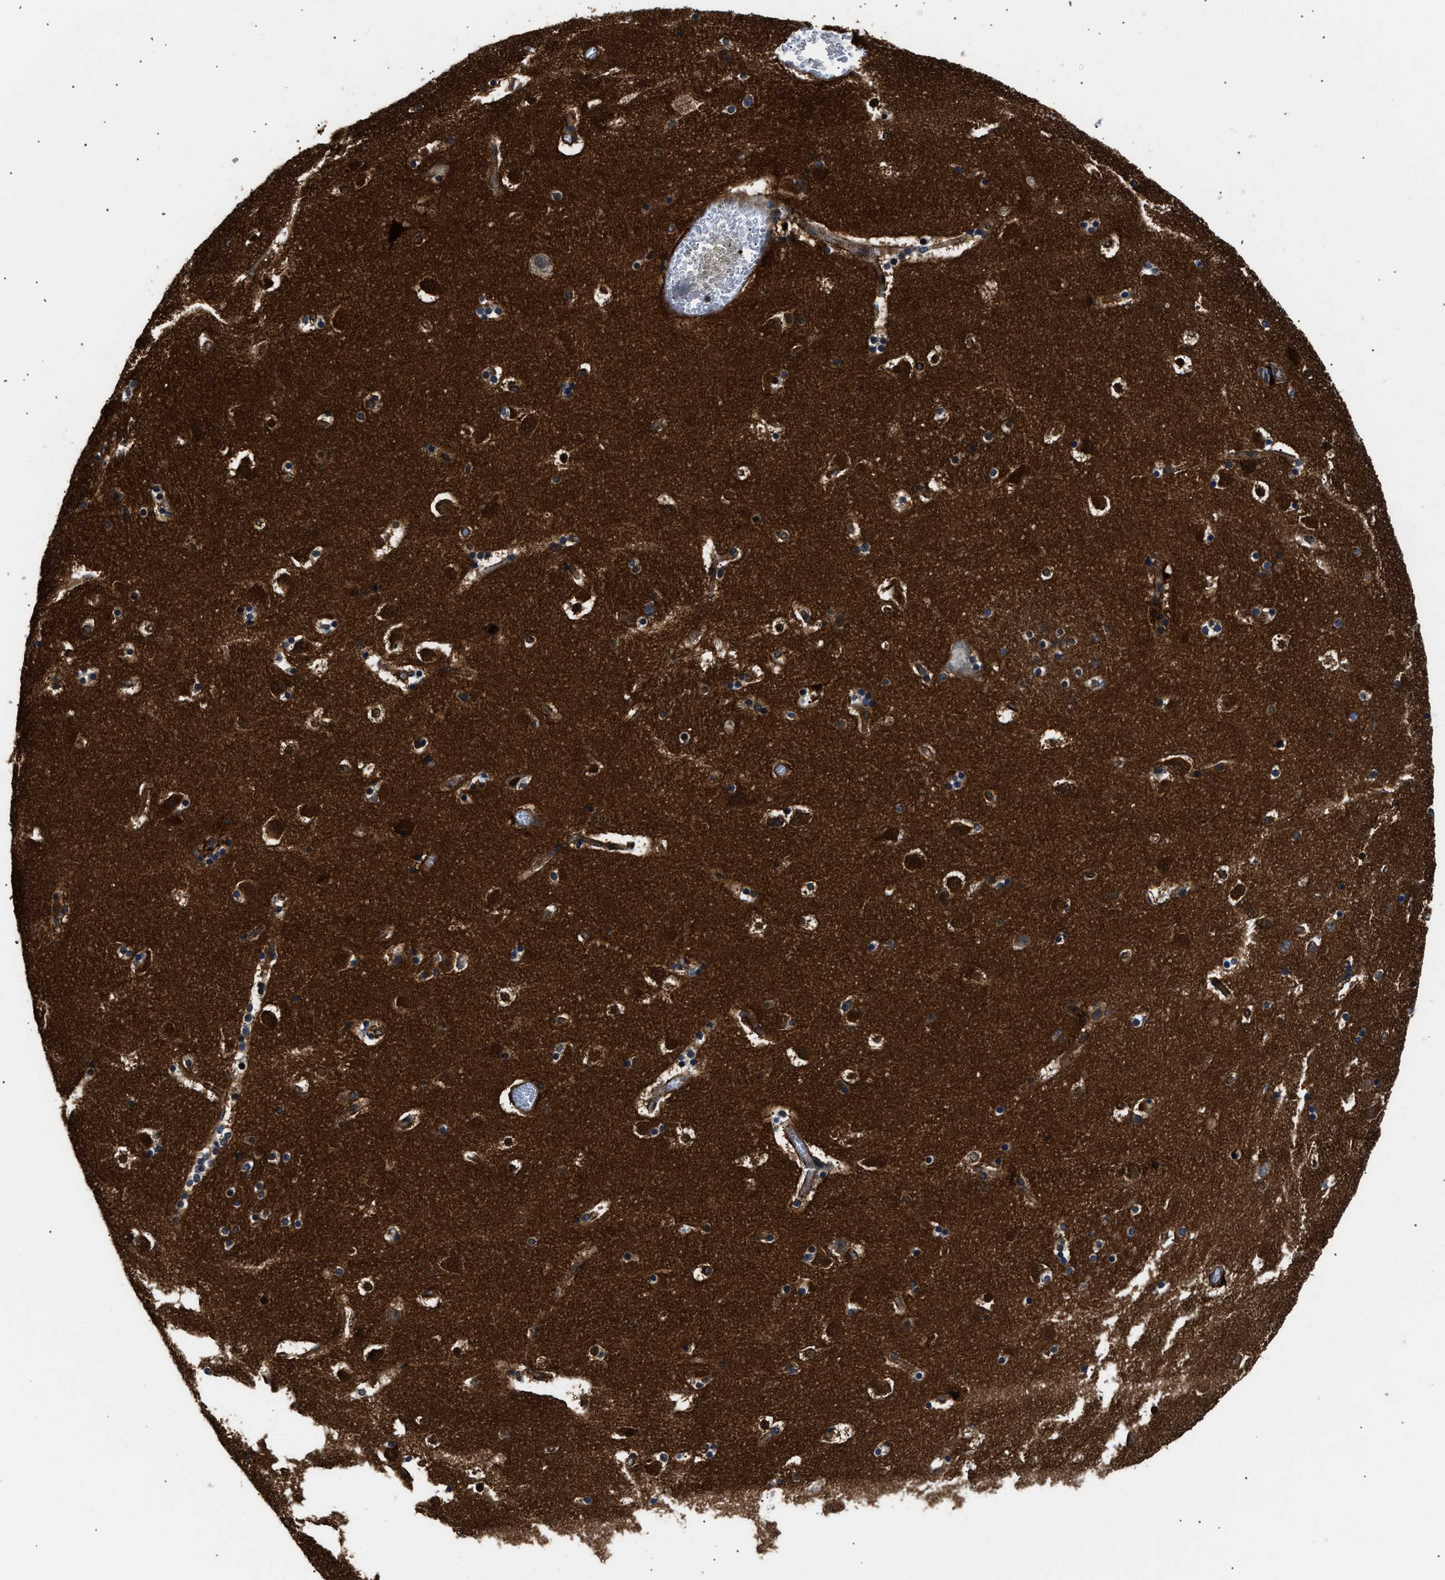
{"staining": {"intensity": "moderate", "quantity": "<25%", "location": "cytoplasmic/membranous"}, "tissue": "caudate", "cell_type": "Glial cells", "image_type": "normal", "snomed": [{"axis": "morphology", "description": "Normal tissue, NOS"}, {"axis": "topography", "description": "Lateral ventricle wall"}], "caption": "Immunohistochemical staining of unremarkable human caudate exhibits <25% levels of moderate cytoplasmic/membranous protein positivity in about <25% of glial cells. (Brightfield microscopy of DAB IHC at high magnification).", "gene": "COPS2", "patient": {"sex": "male", "age": 45}}